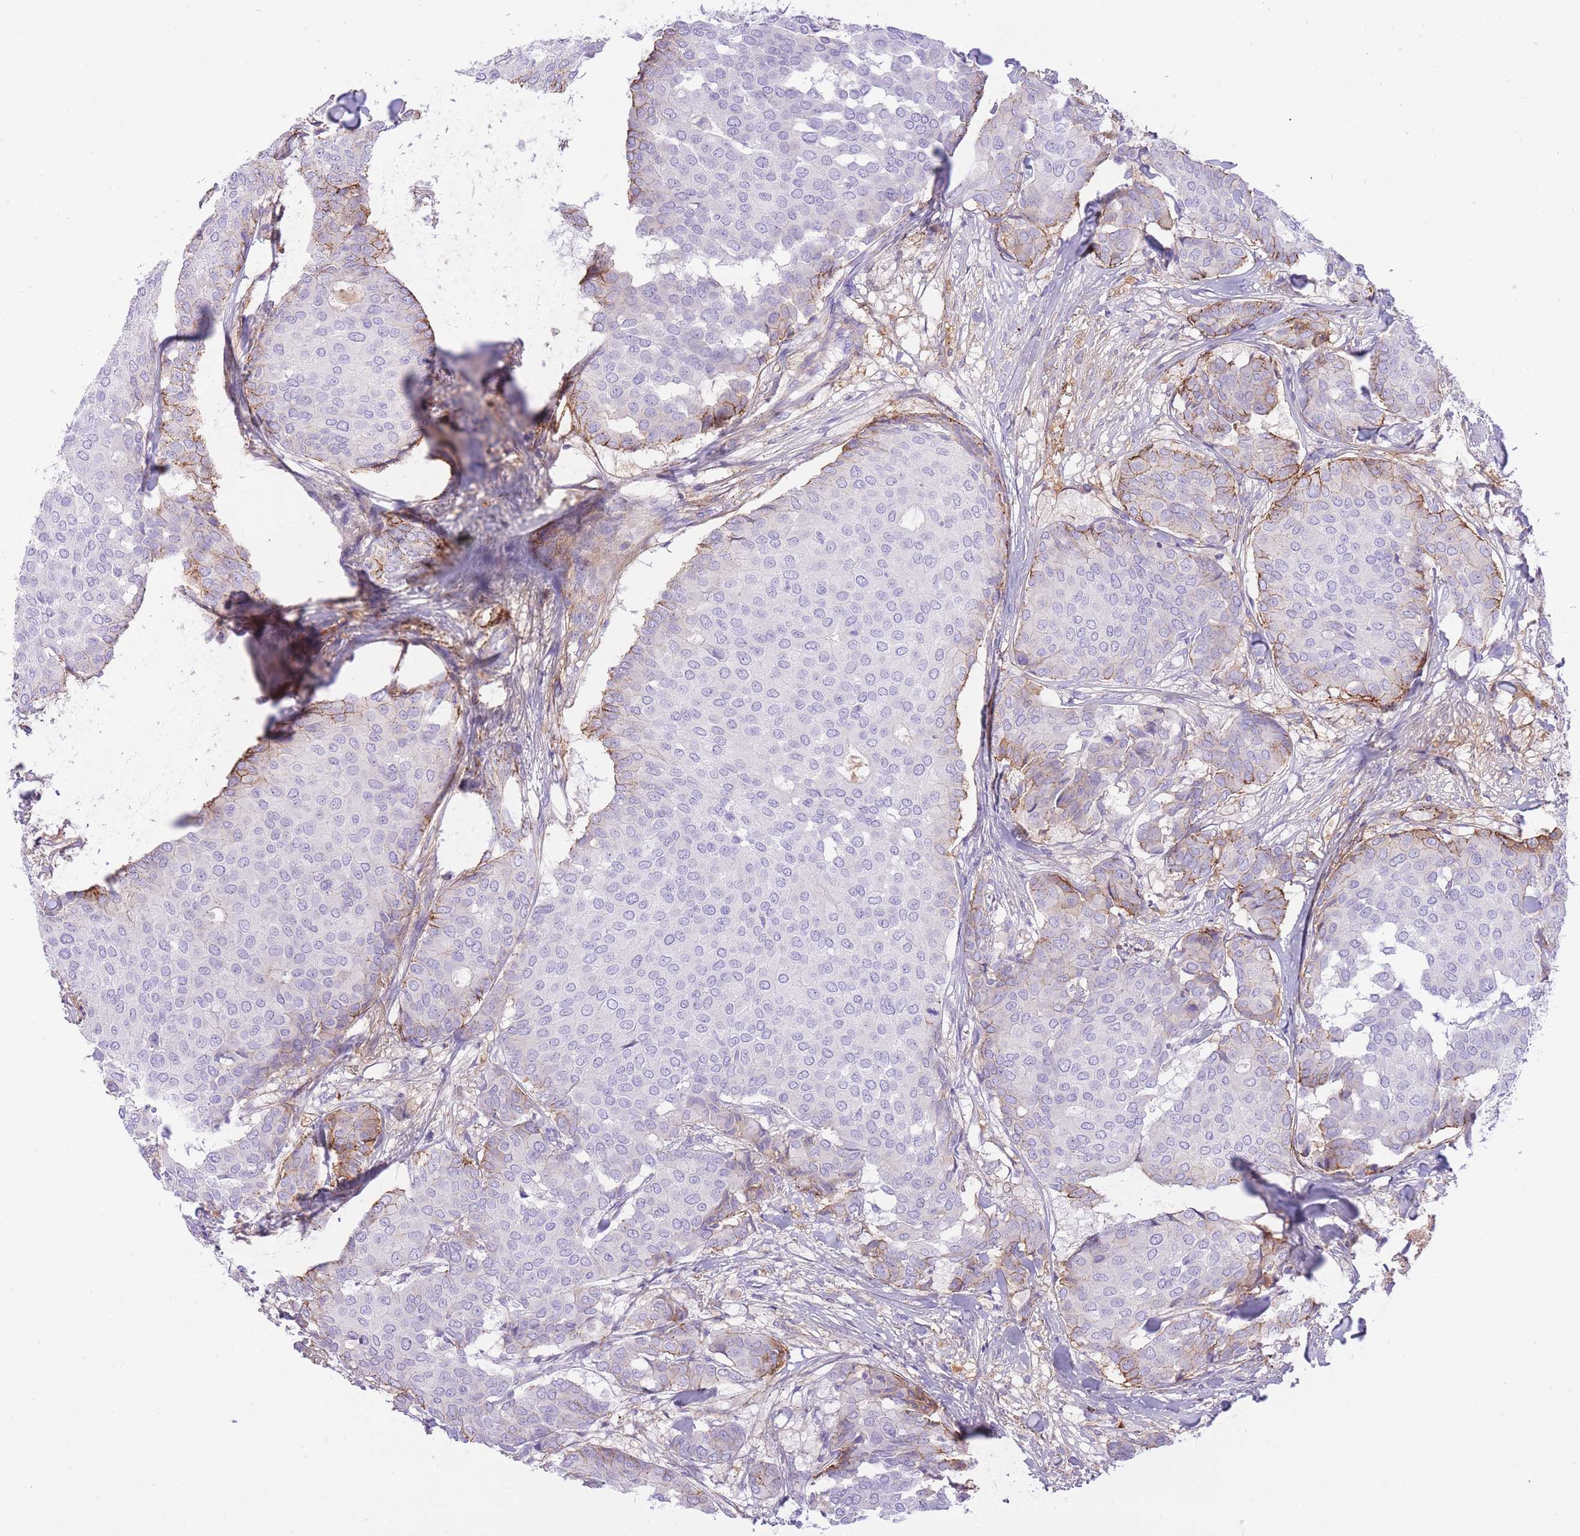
{"staining": {"intensity": "negative", "quantity": "none", "location": "none"}, "tissue": "breast cancer", "cell_type": "Tumor cells", "image_type": "cancer", "snomed": [{"axis": "morphology", "description": "Duct carcinoma"}, {"axis": "topography", "description": "Breast"}], "caption": "Tumor cells are negative for brown protein staining in intraductal carcinoma (breast).", "gene": "HRG", "patient": {"sex": "female", "age": 75}}